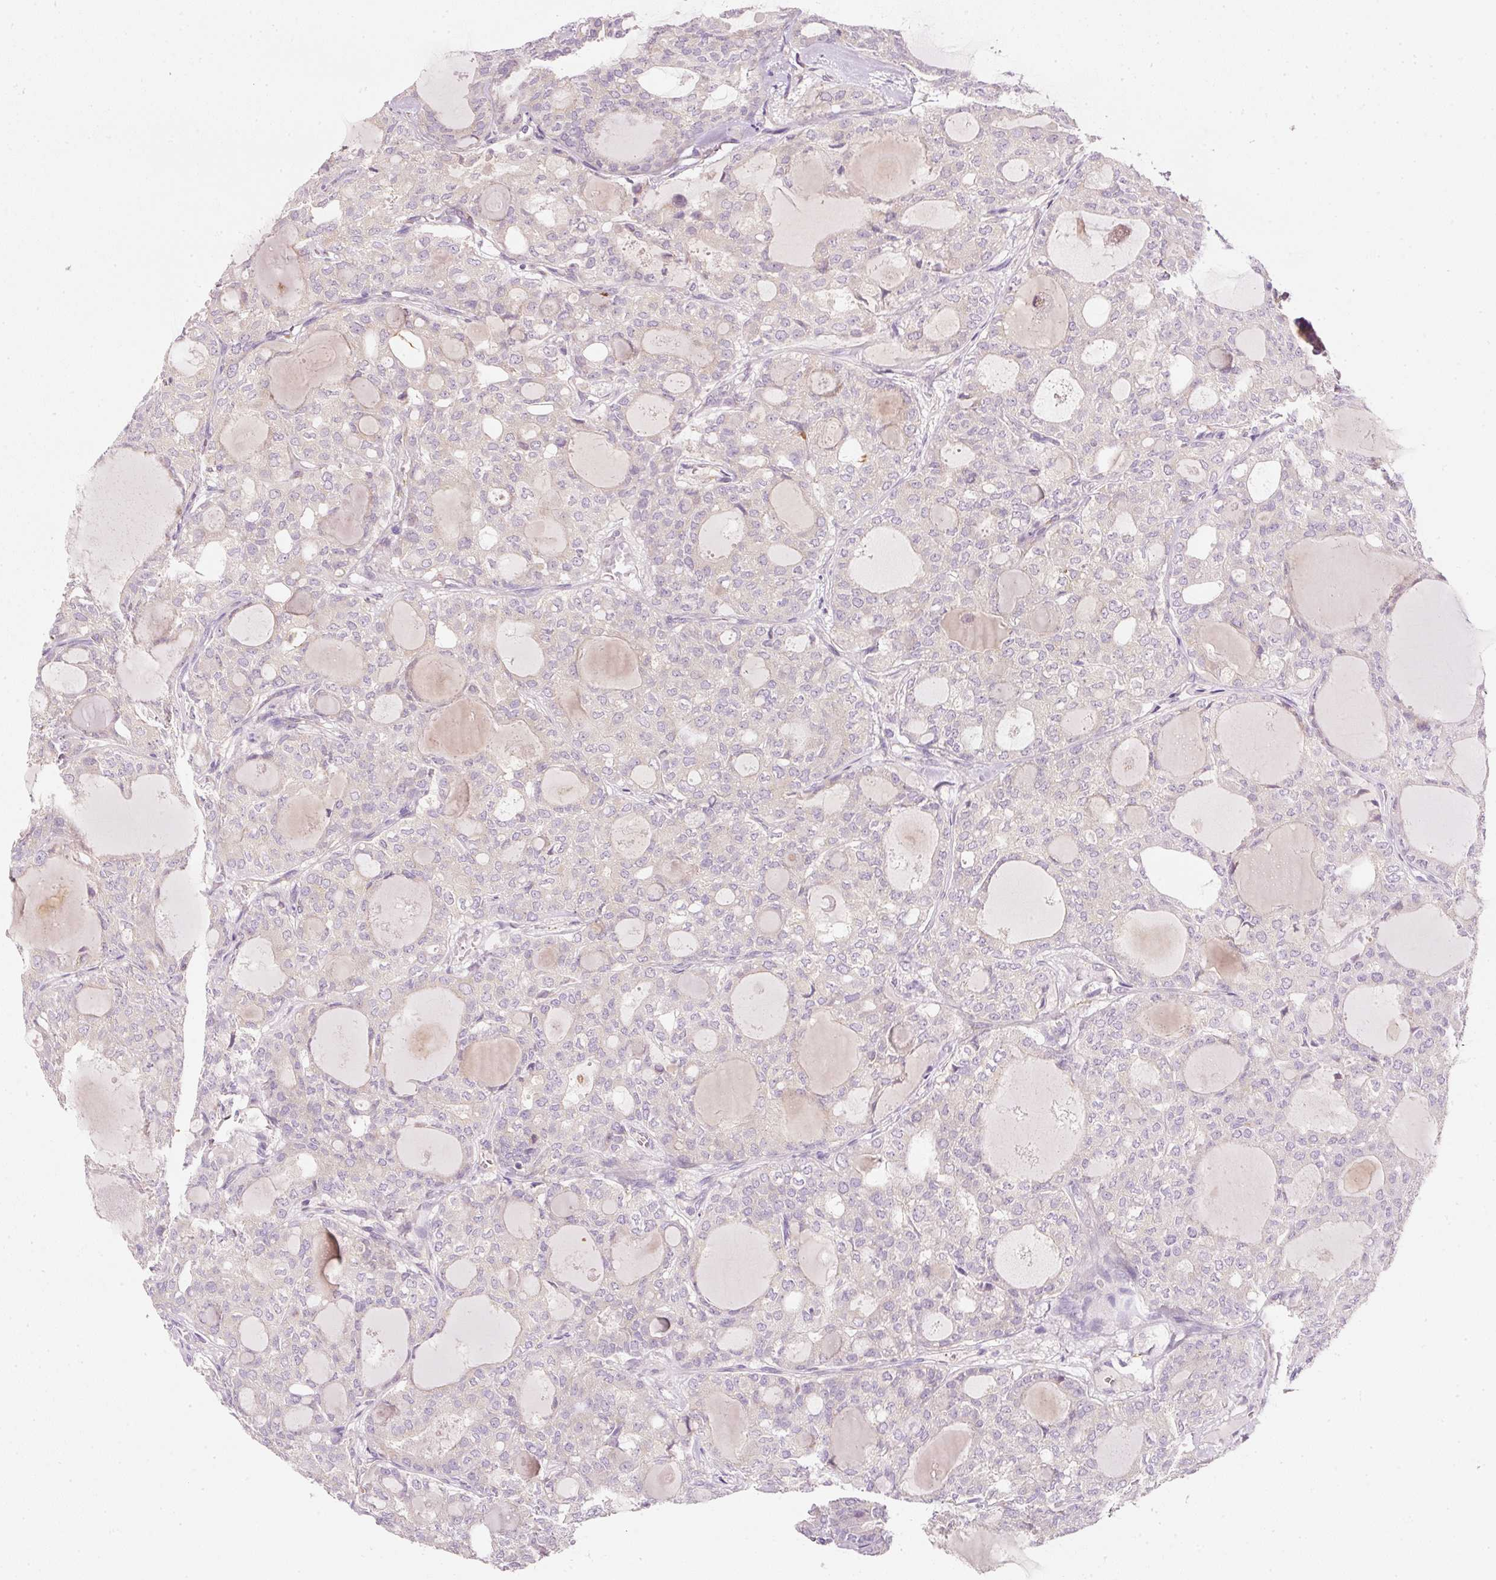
{"staining": {"intensity": "negative", "quantity": "none", "location": "none"}, "tissue": "thyroid cancer", "cell_type": "Tumor cells", "image_type": "cancer", "snomed": [{"axis": "morphology", "description": "Follicular adenoma carcinoma, NOS"}, {"axis": "topography", "description": "Thyroid gland"}], "caption": "This photomicrograph is of thyroid follicular adenoma carcinoma stained with IHC to label a protein in brown with the nuclei are counter-stained blue. There is no expression in tumor cells.", "gene": "RNF167", "patient": {"sex": "male", "age": 75}}